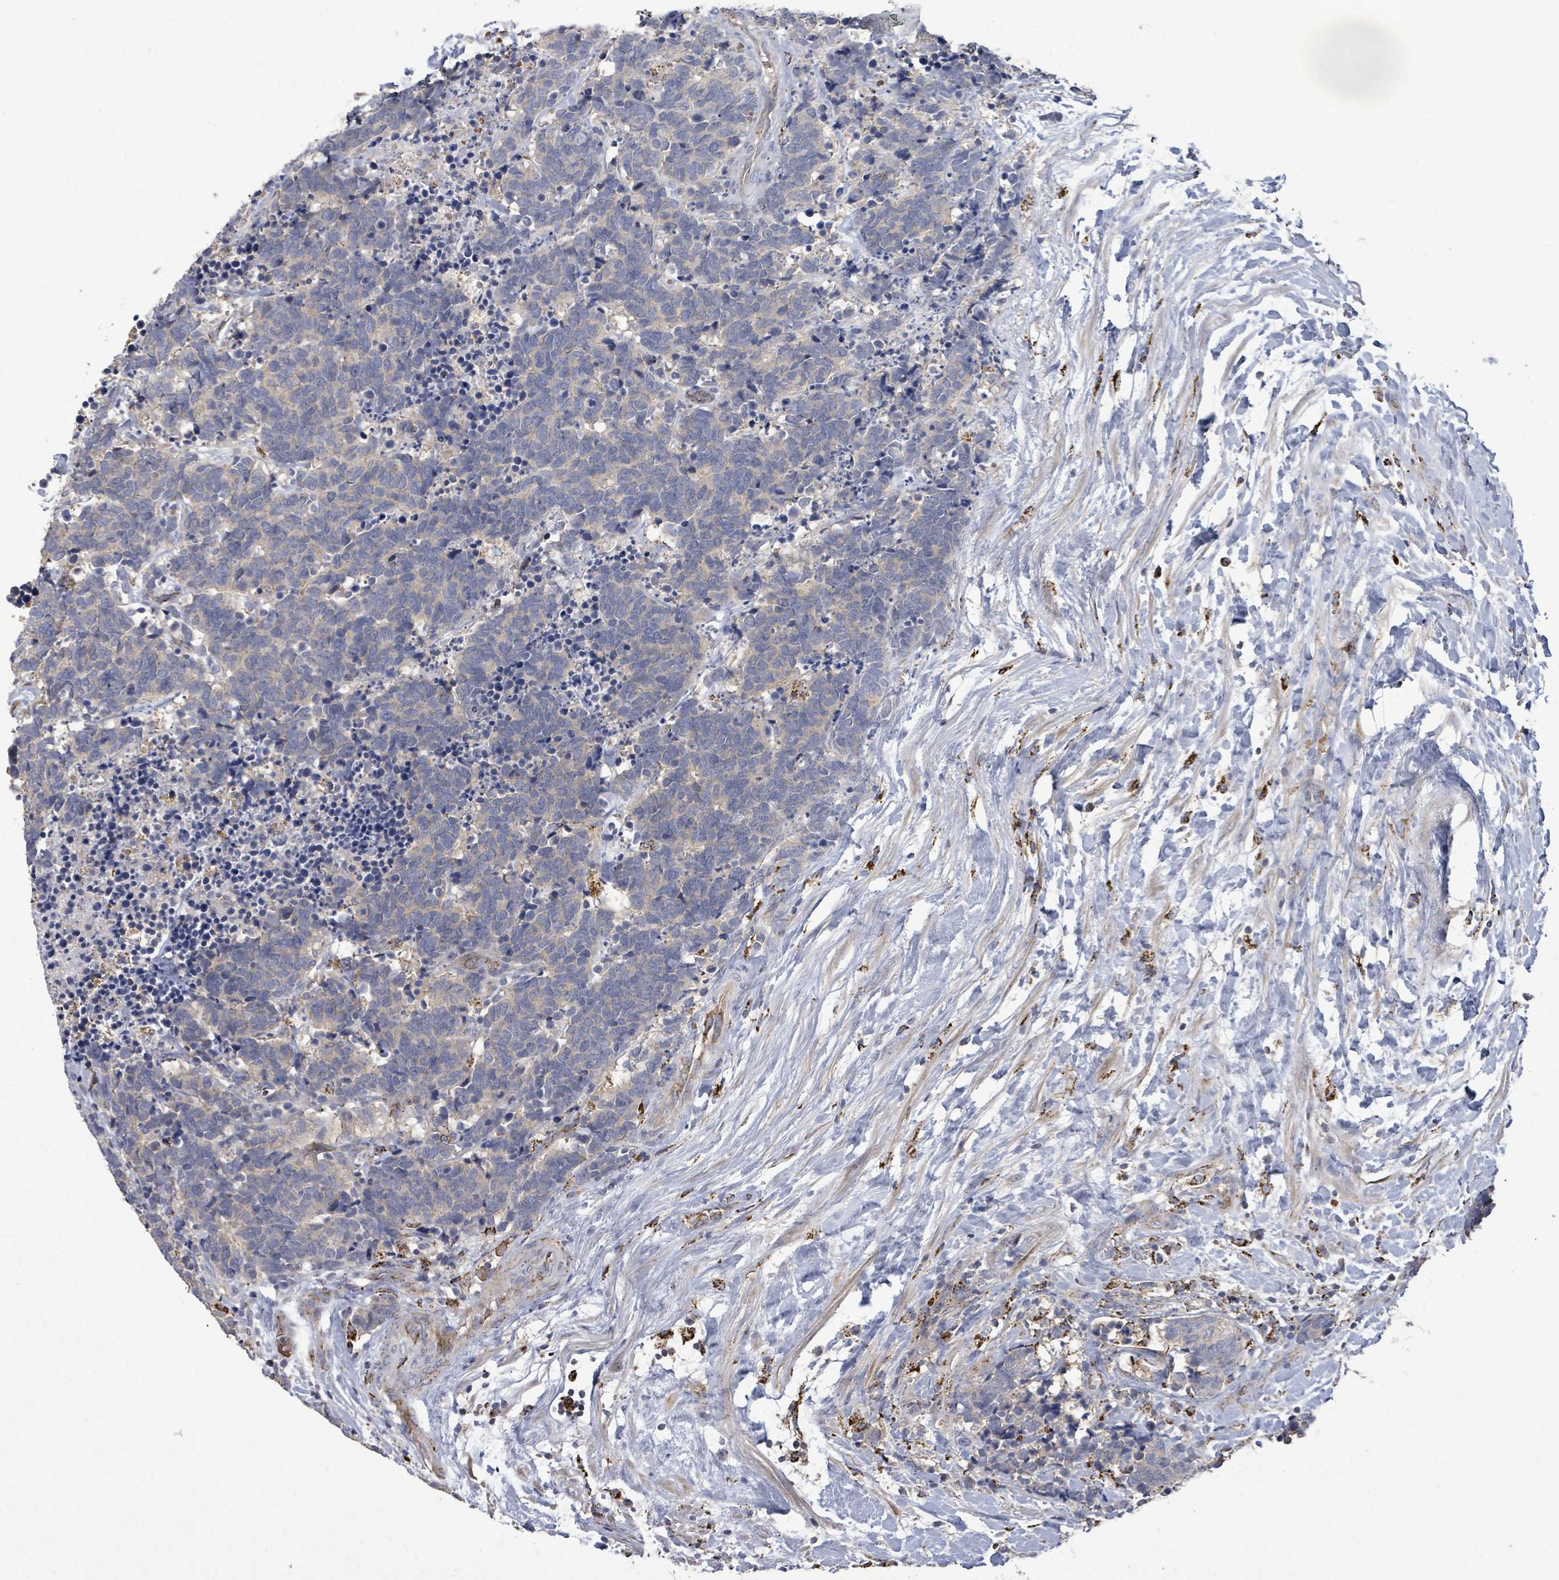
{"staining": {"intensity": "negative", "quantity": "none", "location": "none"}, "tissue": "carcinoid", "cell_type": "Tumor cells", "image_type": "cancer", "snomed": [{"axis": "morphology", "description": "Carcinoma, NOS"}, {"axis": "morphology", "description": "Carcinoid, malignant, NOS"}, {"axis": "topography", "description": "Prostate"}], "caption": "DAB immunohistochemical staining of carcinoid shows no significant positivity in tumor cells.", "gene": "MTMR12", "patient": {"sex": "male", "age": 57}}